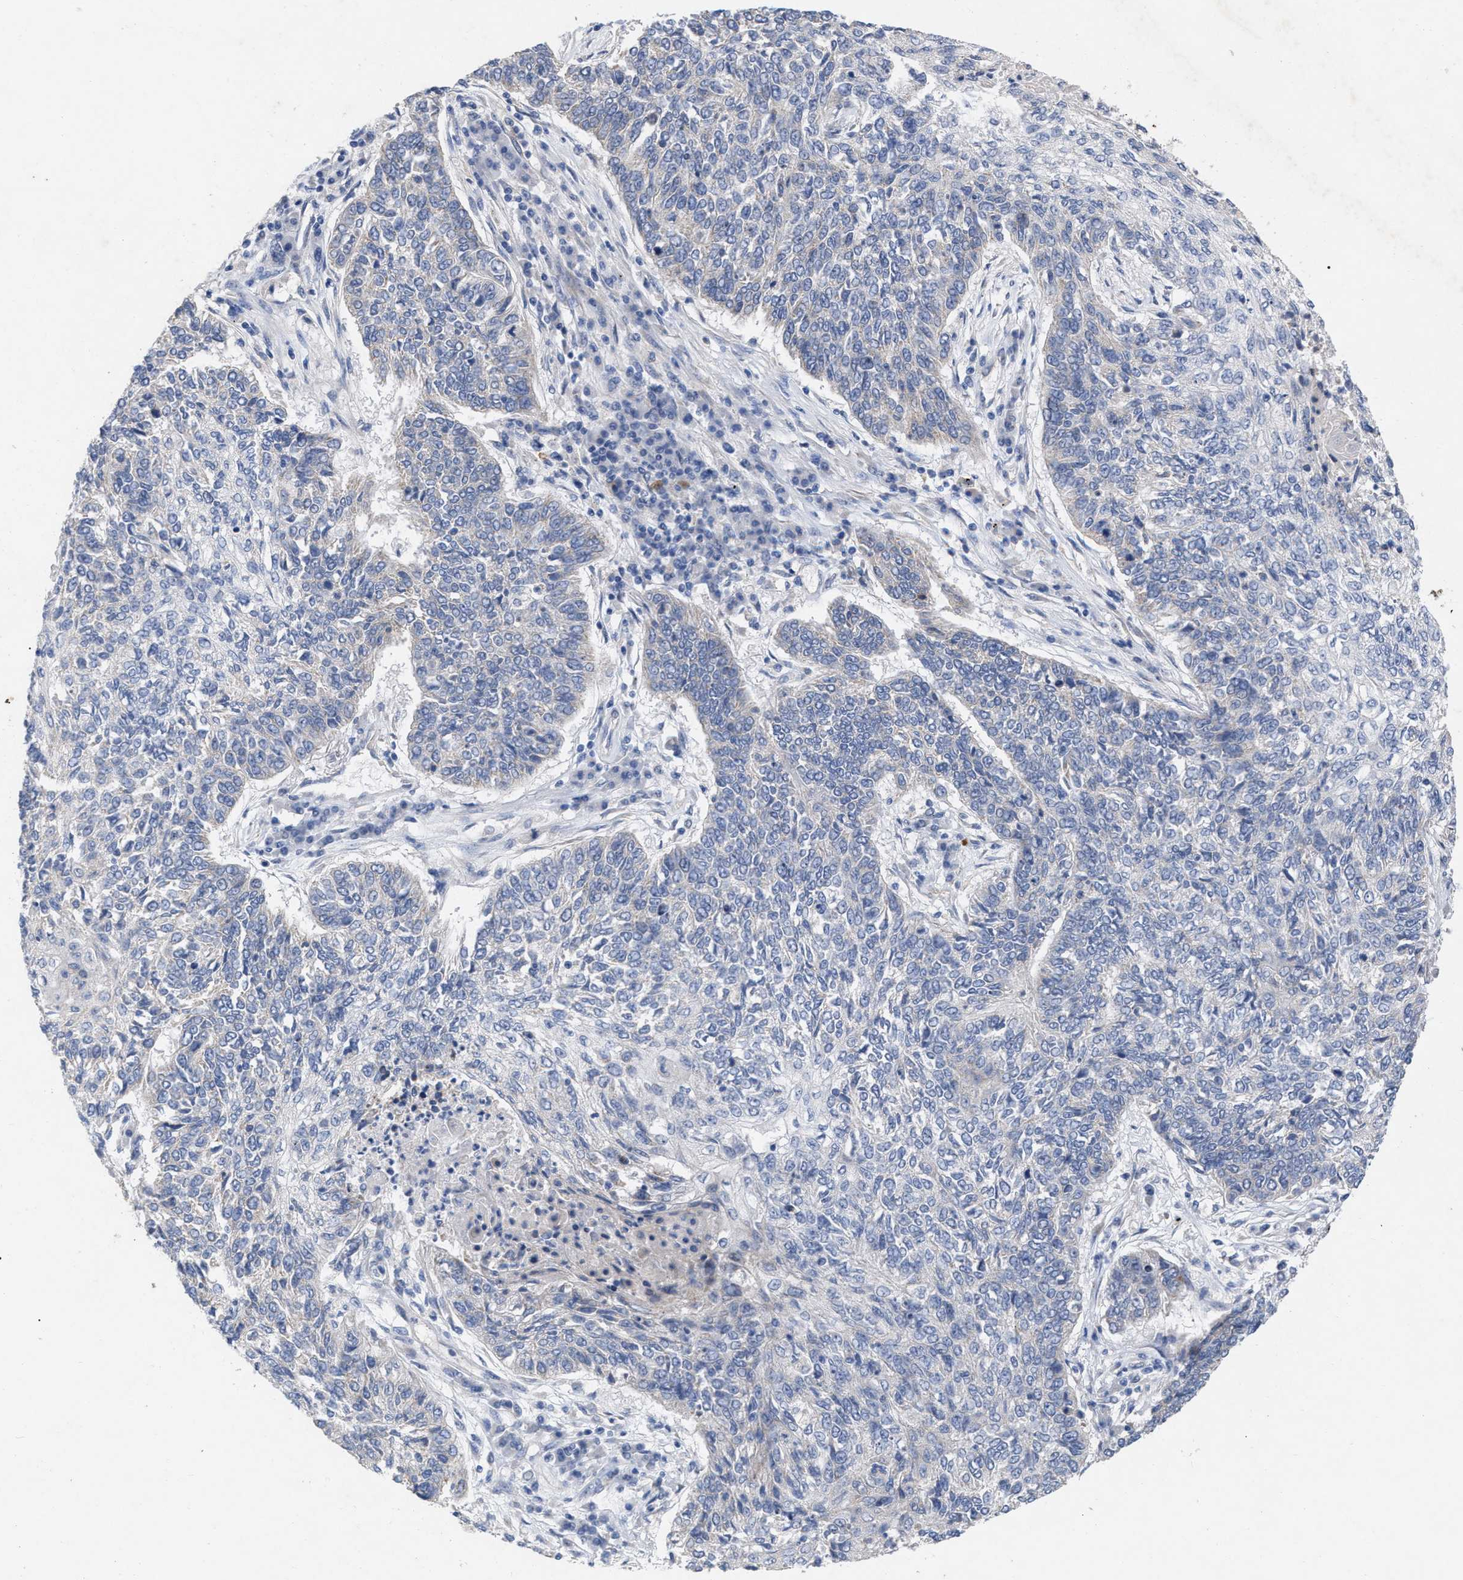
{"staining": {"intensity": "negative", "quantity": "none", "location": "none"}, "tissue": "lung cancer", "cell_type": "Tumor cells", "image_type": "cancer", "snomed": [{"axis": "morphology", "description": "Normal tissue, NOS"}, {"axis": "morphology", "description": "Squamous cell carcinoma, NOS"}, {"axis": "topography", "description": "Cartilage tissue"}, {"axis": "topography", "description": "Bronchus"}, {"axis": "topography", "description": "Lung"}], "caption": "Tumor cells show no significant protein positivity in squamous cell carcinoma (lung).", "gene": "VIP", "patient": {"sex": "female", "age": 49}}